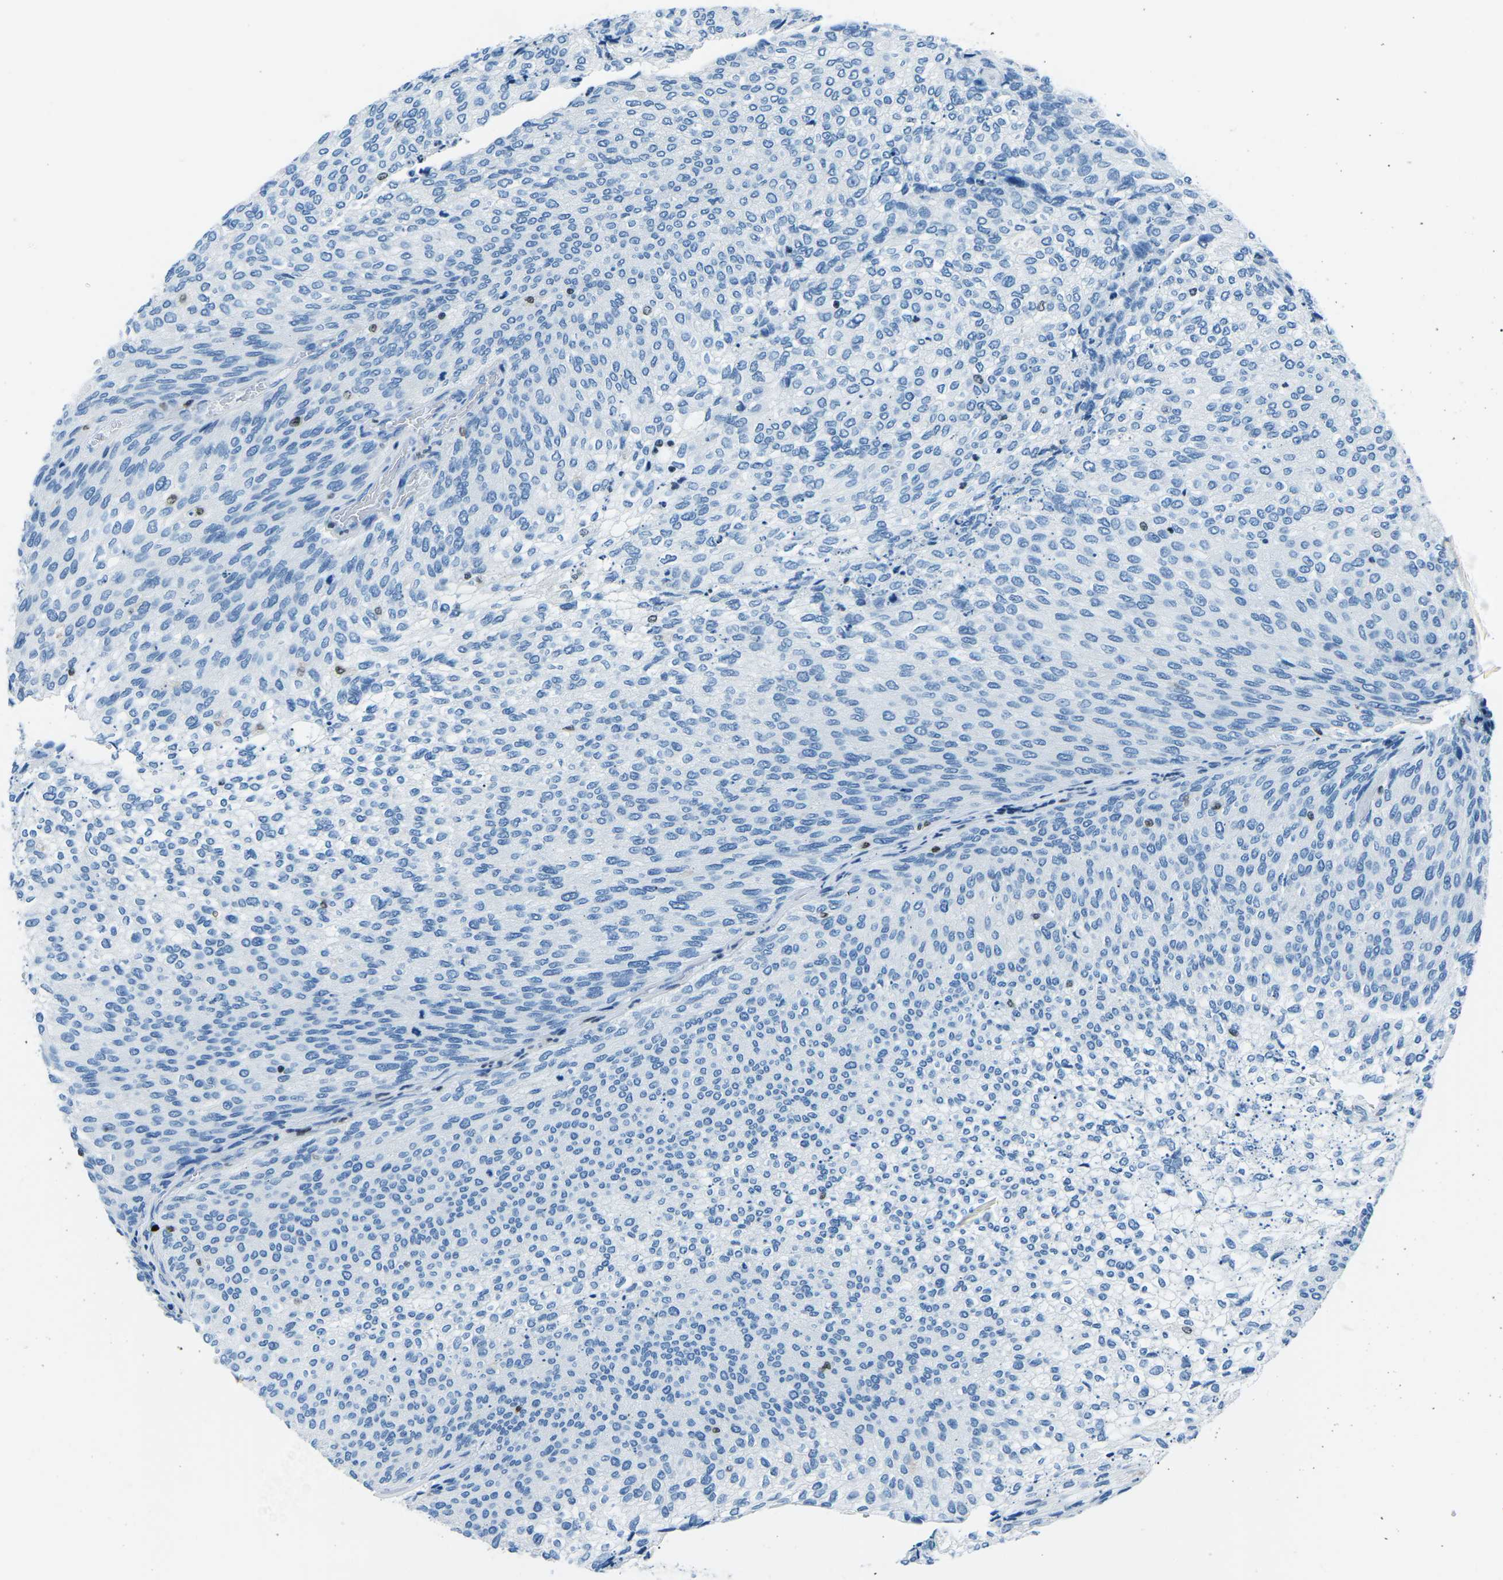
{"staining": {"intensity": "negative", "quantity": "none", "location": "none"}, "tissue": "urothelial cancer", "cell_type": "Tumor cells", "image_type": "cancer", "snomed": [{"axis": "morphology", "description": "Urothelial carcinoma, Low grade"}, {"axis": "topography", "description": "Urinary bladder"}], "caption": "Protein analysis of low-grade urothelial carcinoma reveals no significant expression in tumor cells.", "gene": "CELF2", "patient": {"sex": "female", "age": 79}}